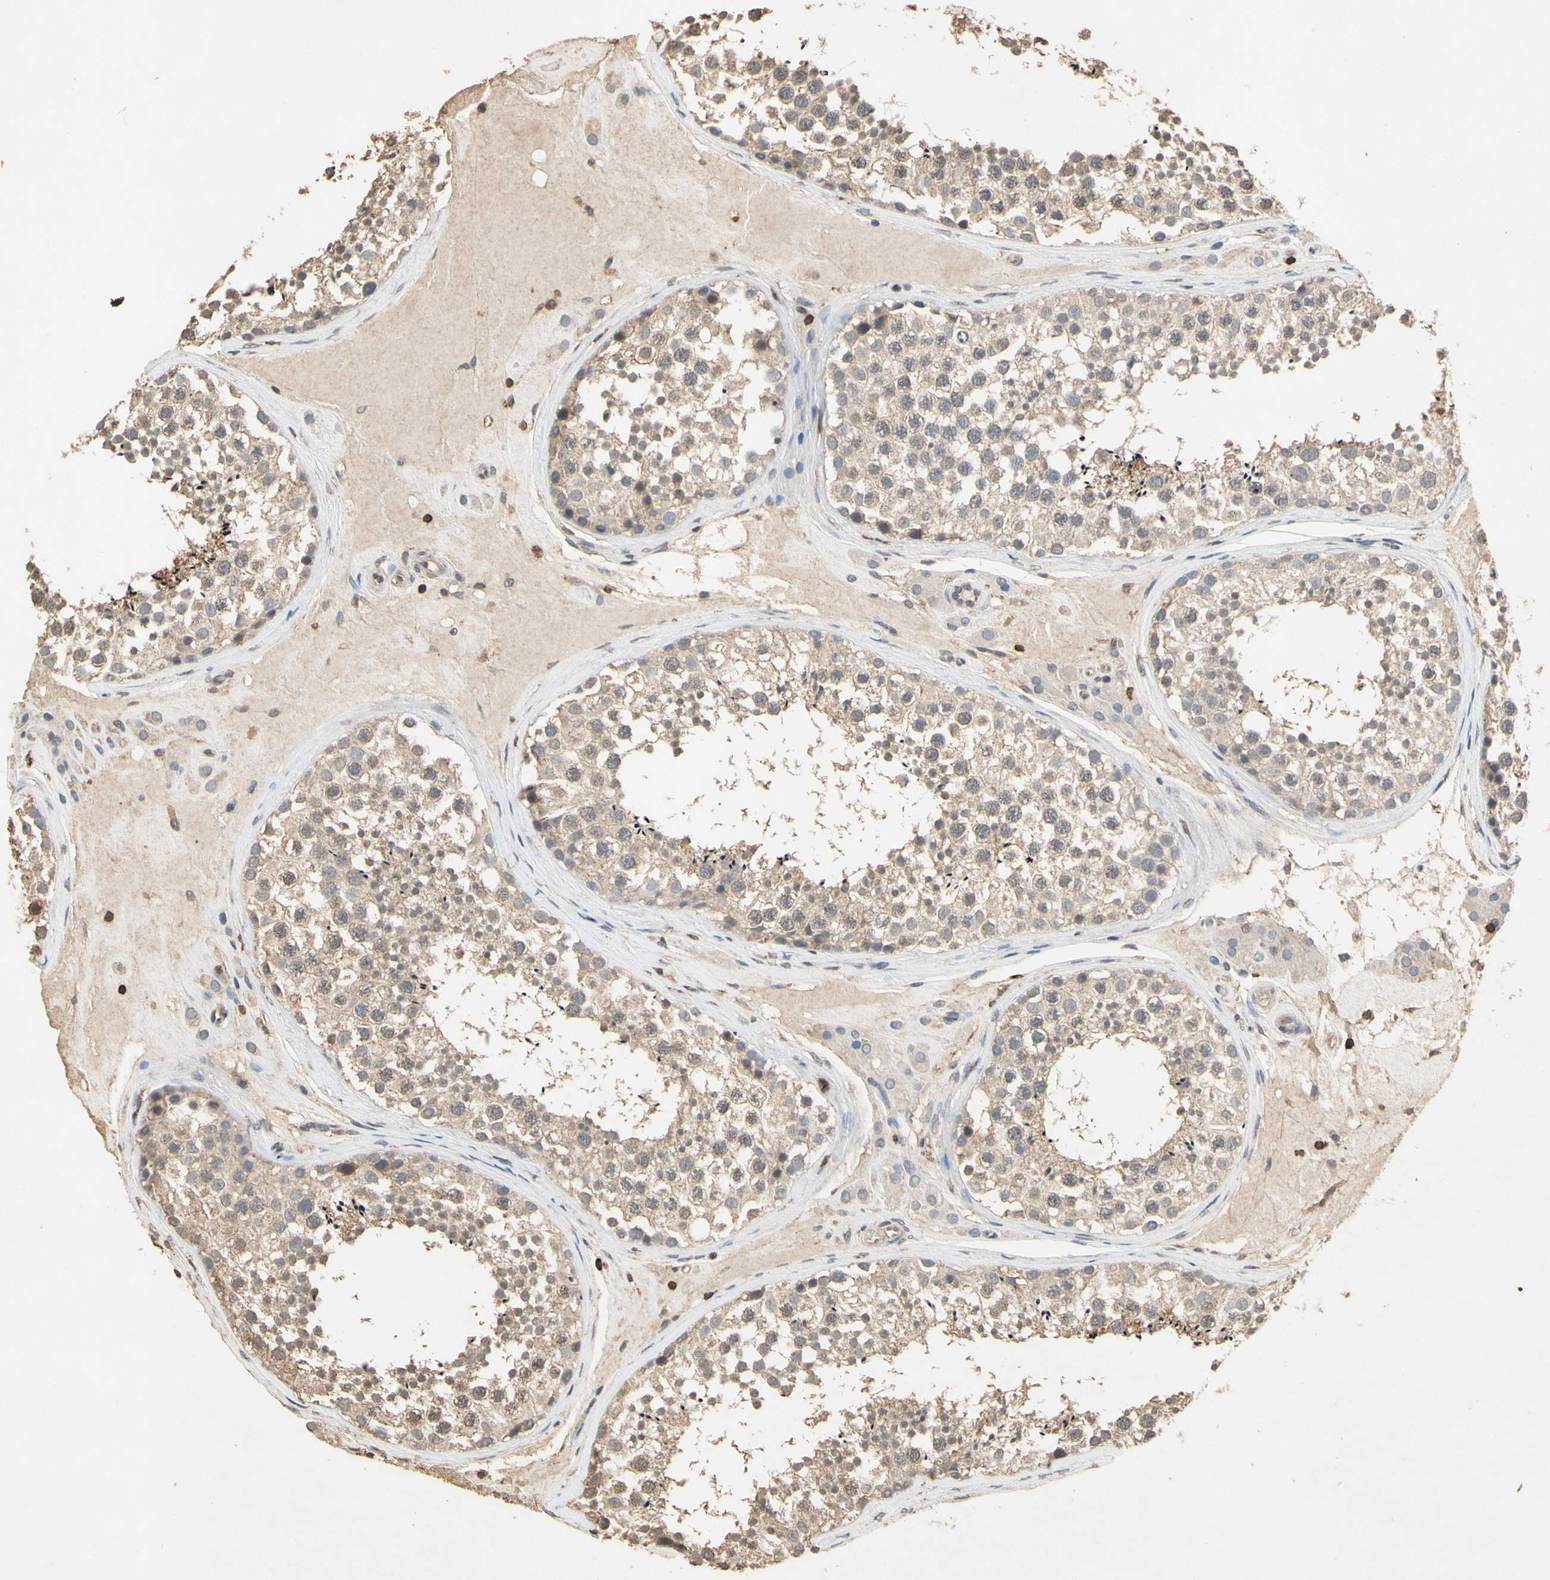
{"staining": {"intensity": "weak", "quantity": ">75%", "location": "cytoplasmic/membranous"}, "tissue": "testis", "cell_type": "Cells in seminiferous ducts", "image_type": "normal", "snomed": [{"axis": "morphology", "description": "Normal tissue, NOS"}, {"axis": "topography", "description": "Testis"}], "caption": "This histopathology image reveals IHC staining of unremarkable human testis, with low weak cytoplasmic/membranous staining in about >75% of cells in seminiferous ducts.", "gene": "MAP3K10", "patient": {"sex": "male", "age": 46}}